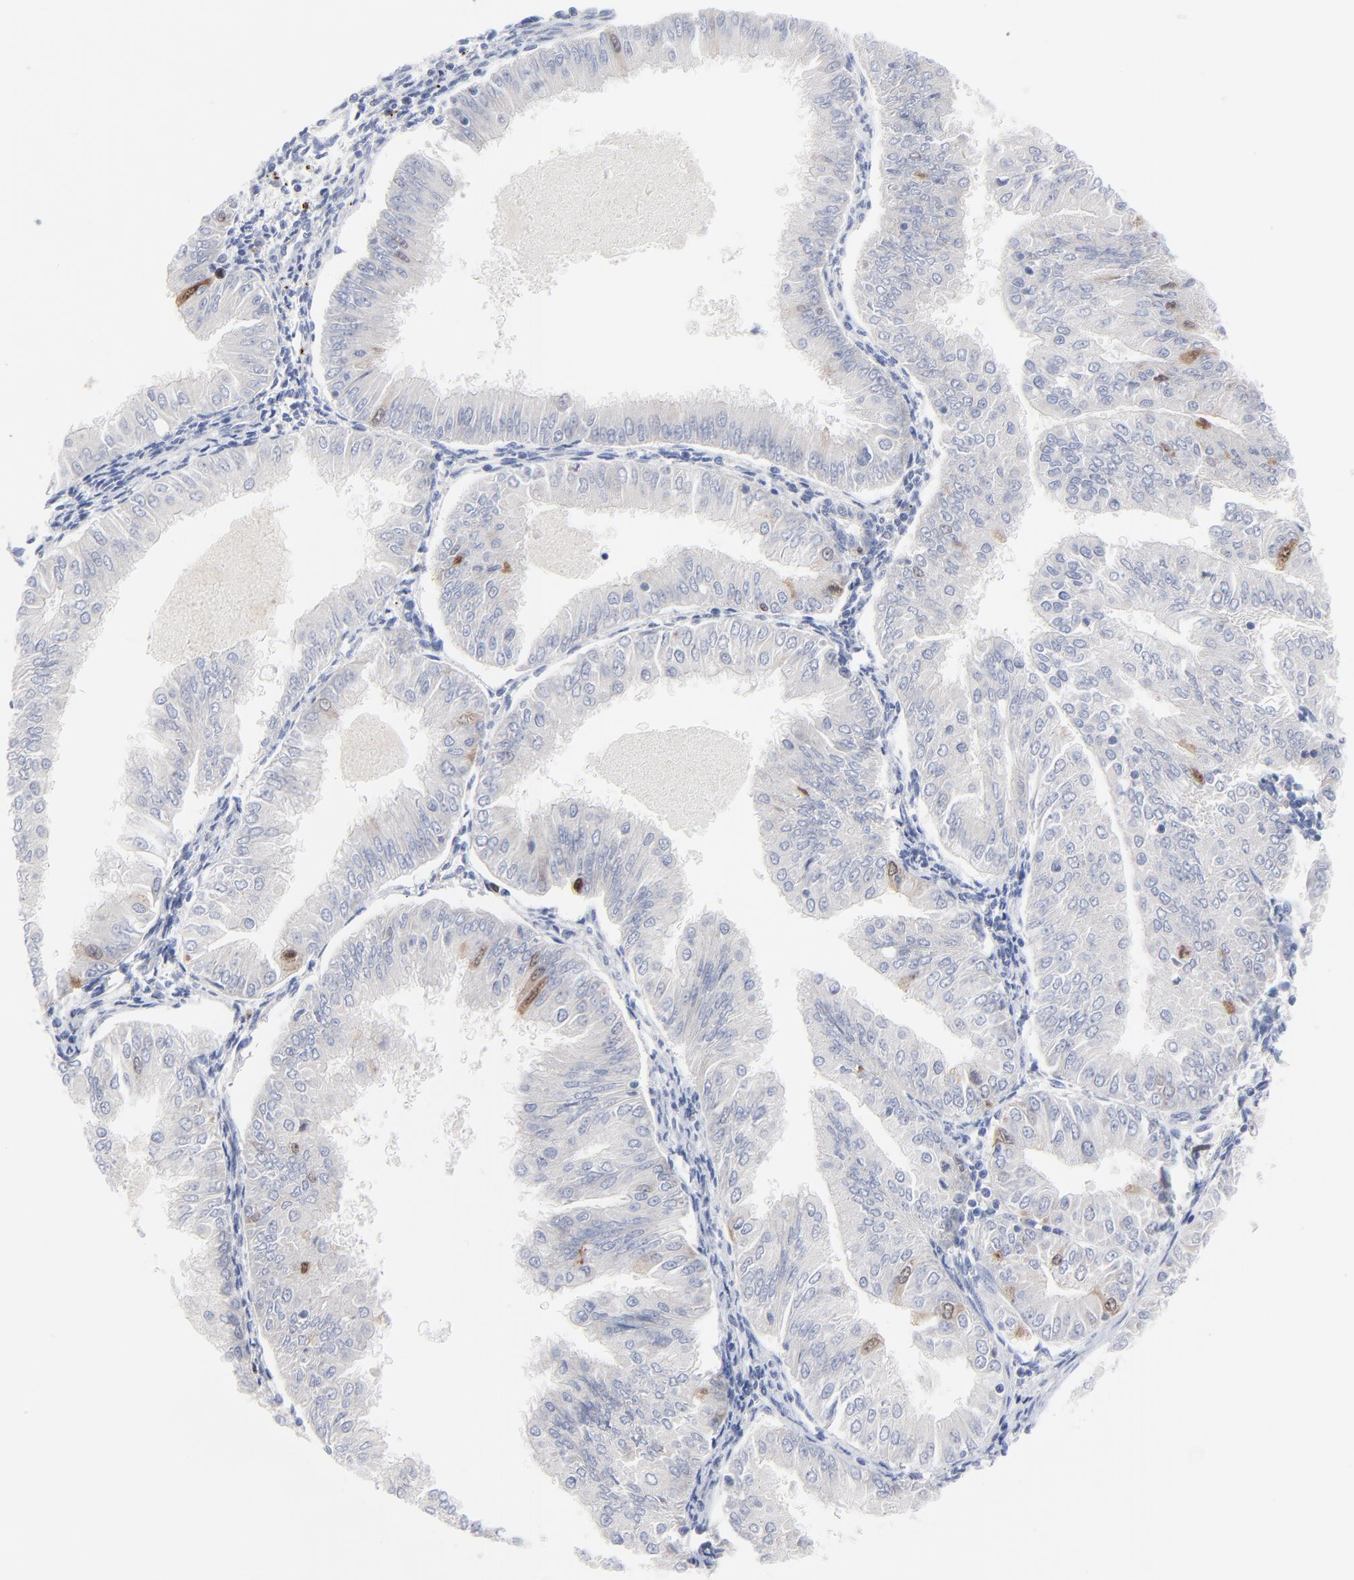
{"staining": {"intensity": "moderate", "quantity": "<25%", "location": "cytoplasmic/membranous,nuclear"}, "tissue": "endometrial cancer", "cell_type": "Tumor cells", "image_type": "cancer", "snomed": [{"axis": "morphology", "description": "Adenocarcinoma, NOS"}, {"axis": "topography", "description": "Endometrium"}], "caption": "A photomicrograph of human adenocarcinoma (endometrial) stained for a protein shows moderate cytoplasmic/membranous and nuclear brown staining in tumor cells. The staining is performed using DAB brown chromogen to label protein expression. The nuclei are counter-stained blue using hematoxylin.", "gene": "CDK1", "patient": {"sex": "female", "age": 53}}